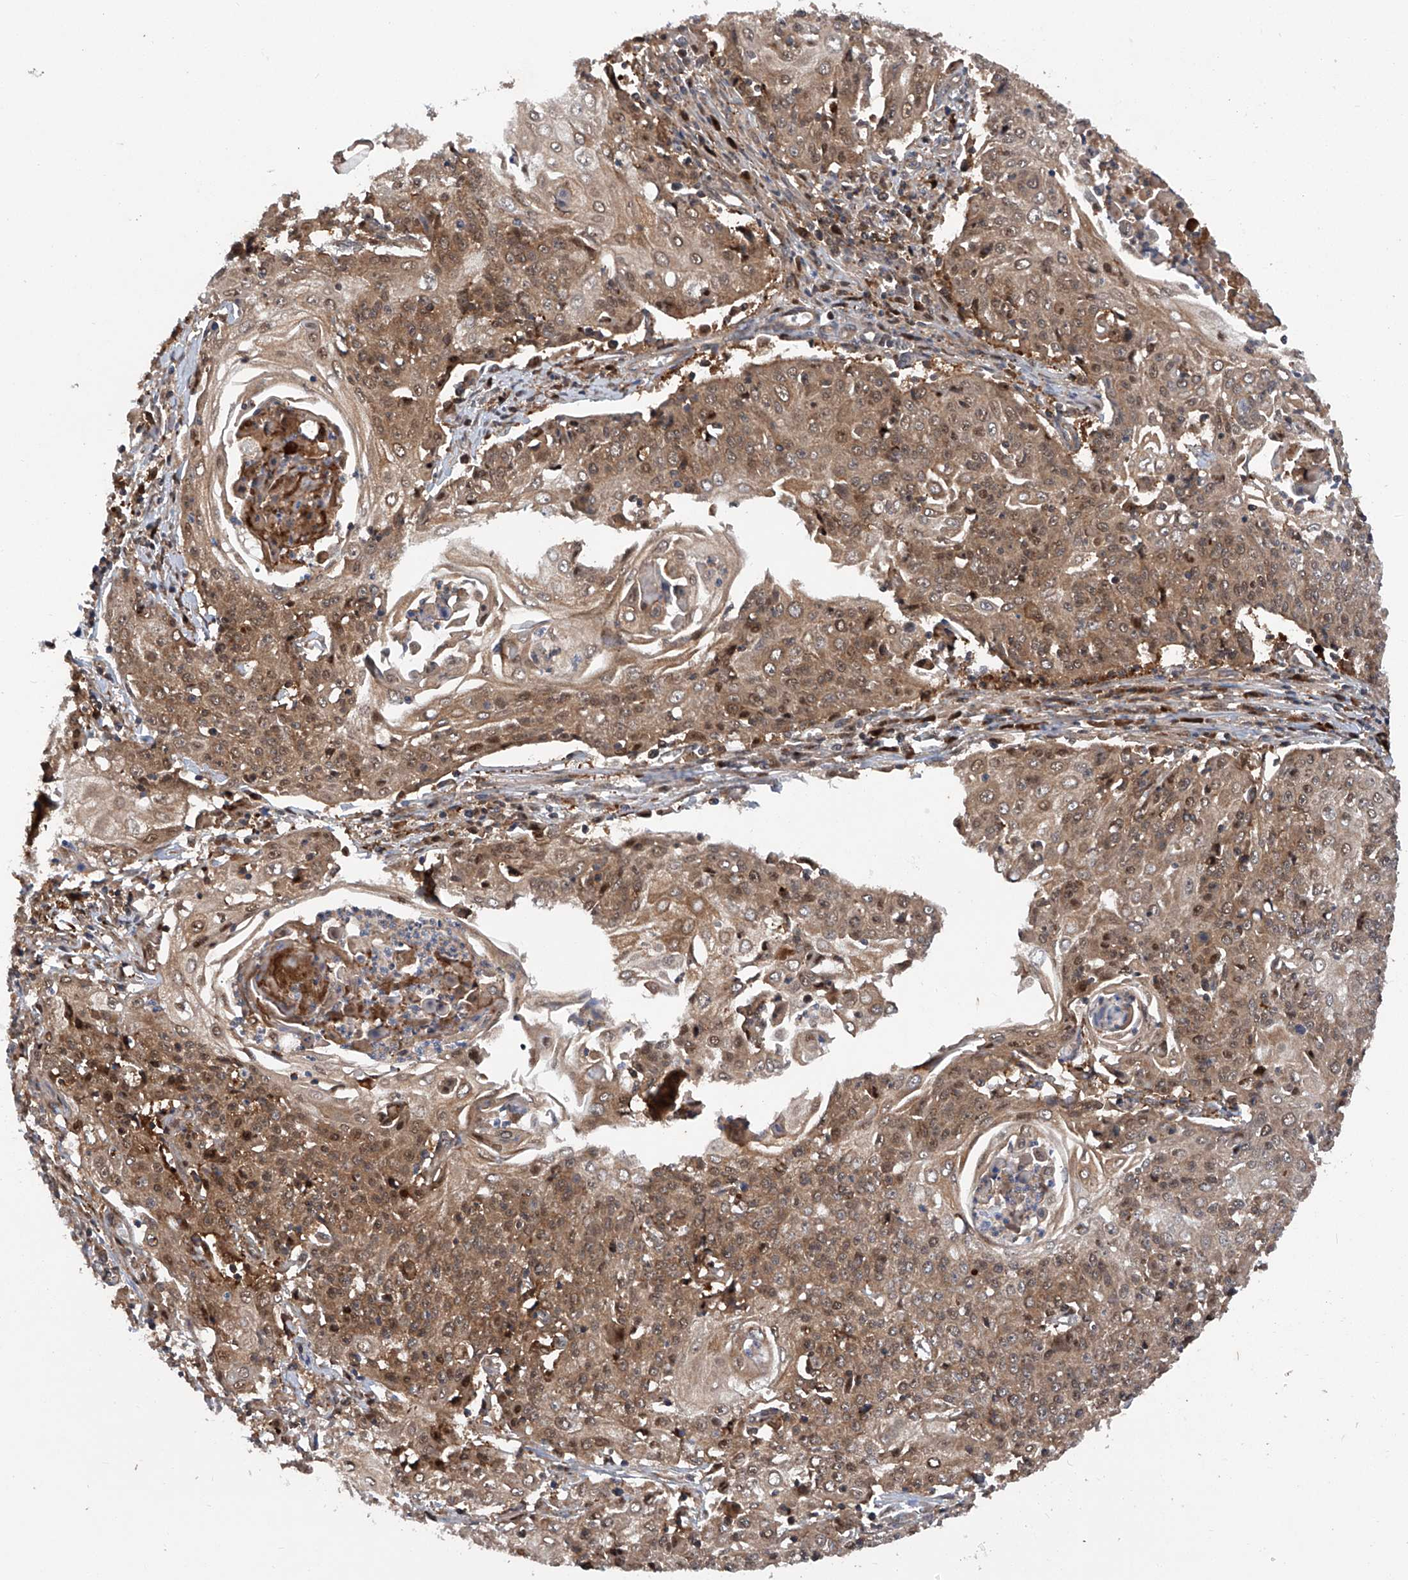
{"staining": {"intensity": "moderate", "quantity": ">75%", "location": "cytoplasmic/membranous,nuclear"}, "tissue": "cervical cancer", "cell_type": "Tumor cells", "image_type": "cancer", "snomed": [{"axis": "morphology", "description": "Squamous cell carcinoma, NOS"}, {"axis": "topography", "description": "Cervix"}], "caption": "Brown immunohistochemical staining in squamous cell carcinoma (cervical) reveals moderate cytoplasmic/membranous and nuclear expression in about >75% of tumor cells.", "gene": "ASCC3", "patient": {"sex": "female", "age": 48}}